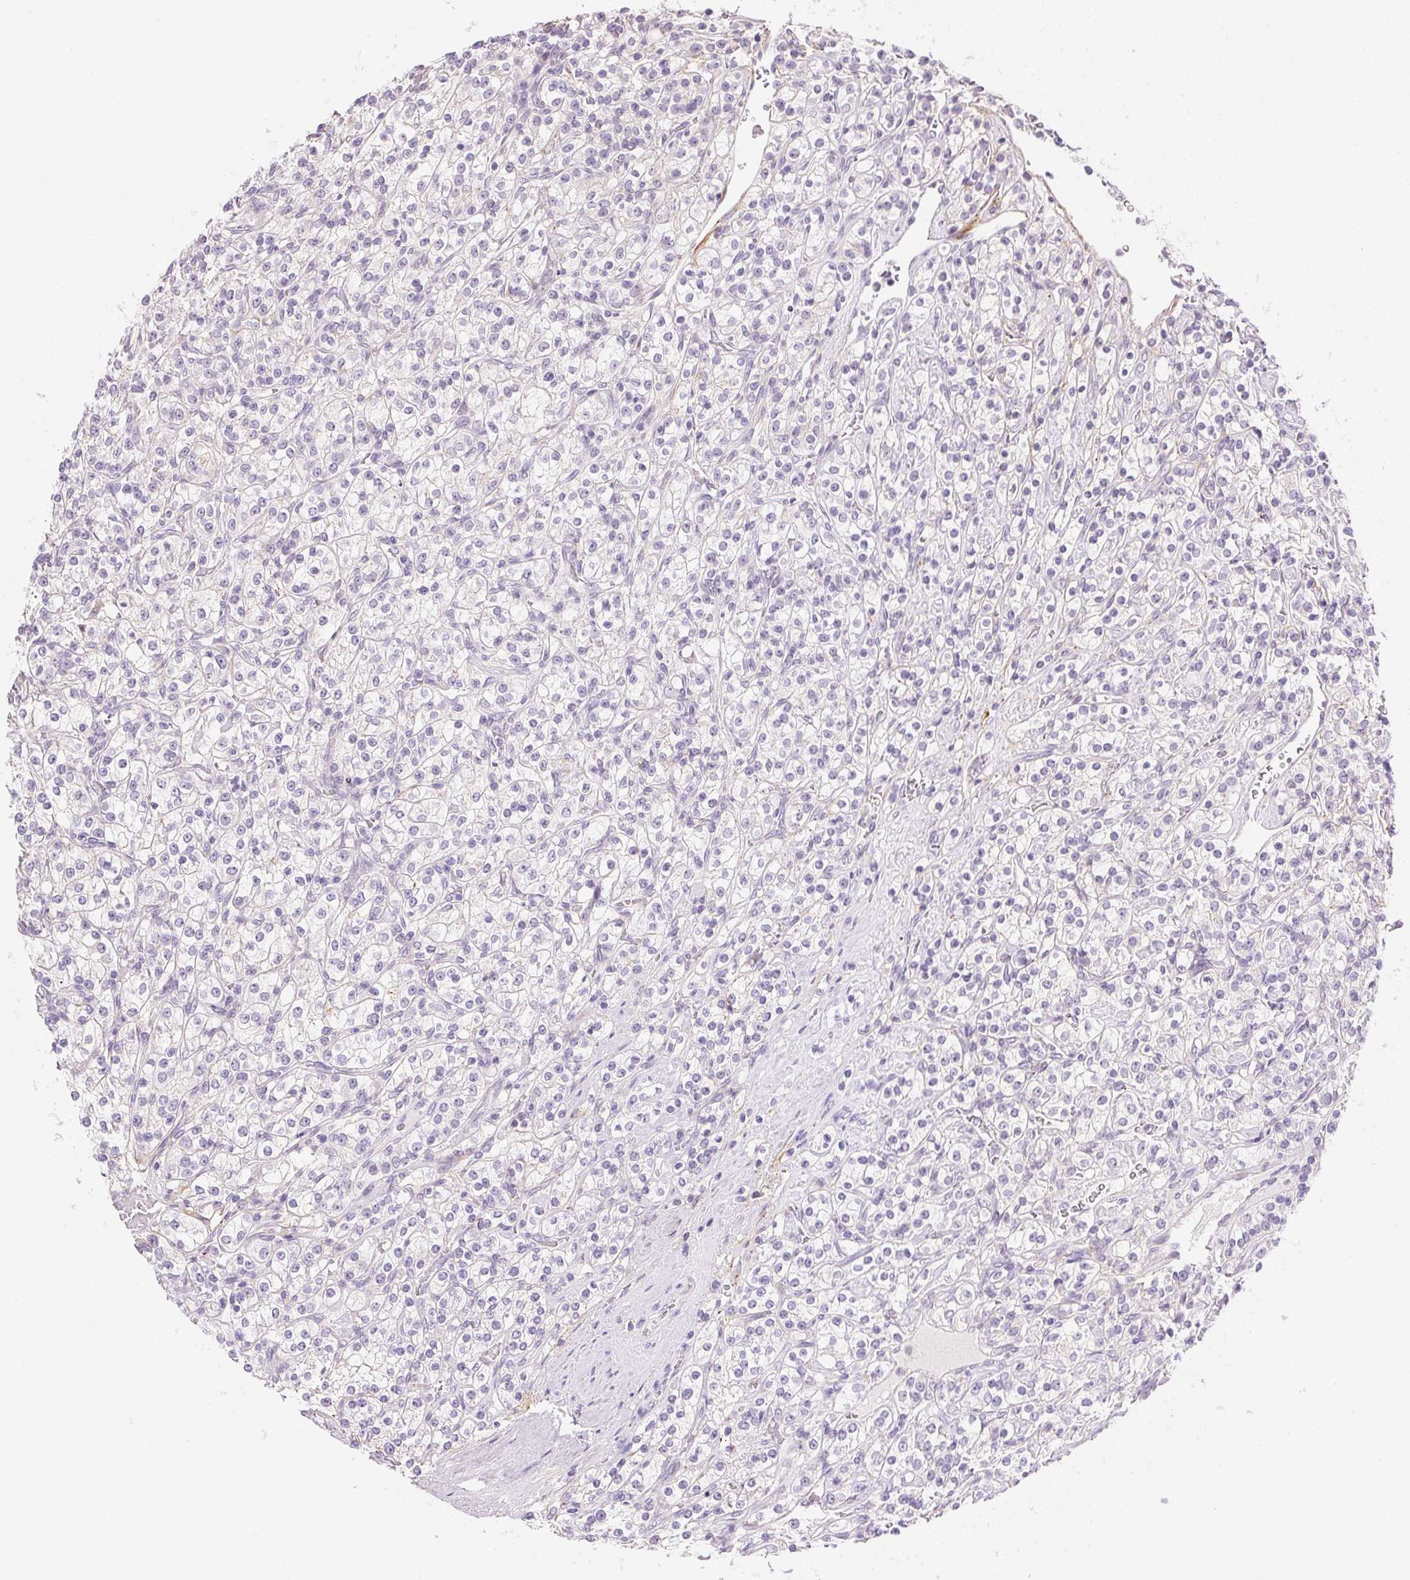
{"staining": {"intensity": "negative", "quantity": "none", "location": "none"}, "tissue": "renal cancer", "cell_type": "Tumor cells", "image_type": "cancer", "snomed": [{"axis": "morphology", "description": "Adenocarcinoma, NOS"}, {"axis": "topography", "description": "Kidney"}], "caption": "Renal cancer was stained to show a protein in brown. There is no significant staining in tumor cells.", "gene": "TEKT1", "patient": {"sex": "male", "age": 77}}